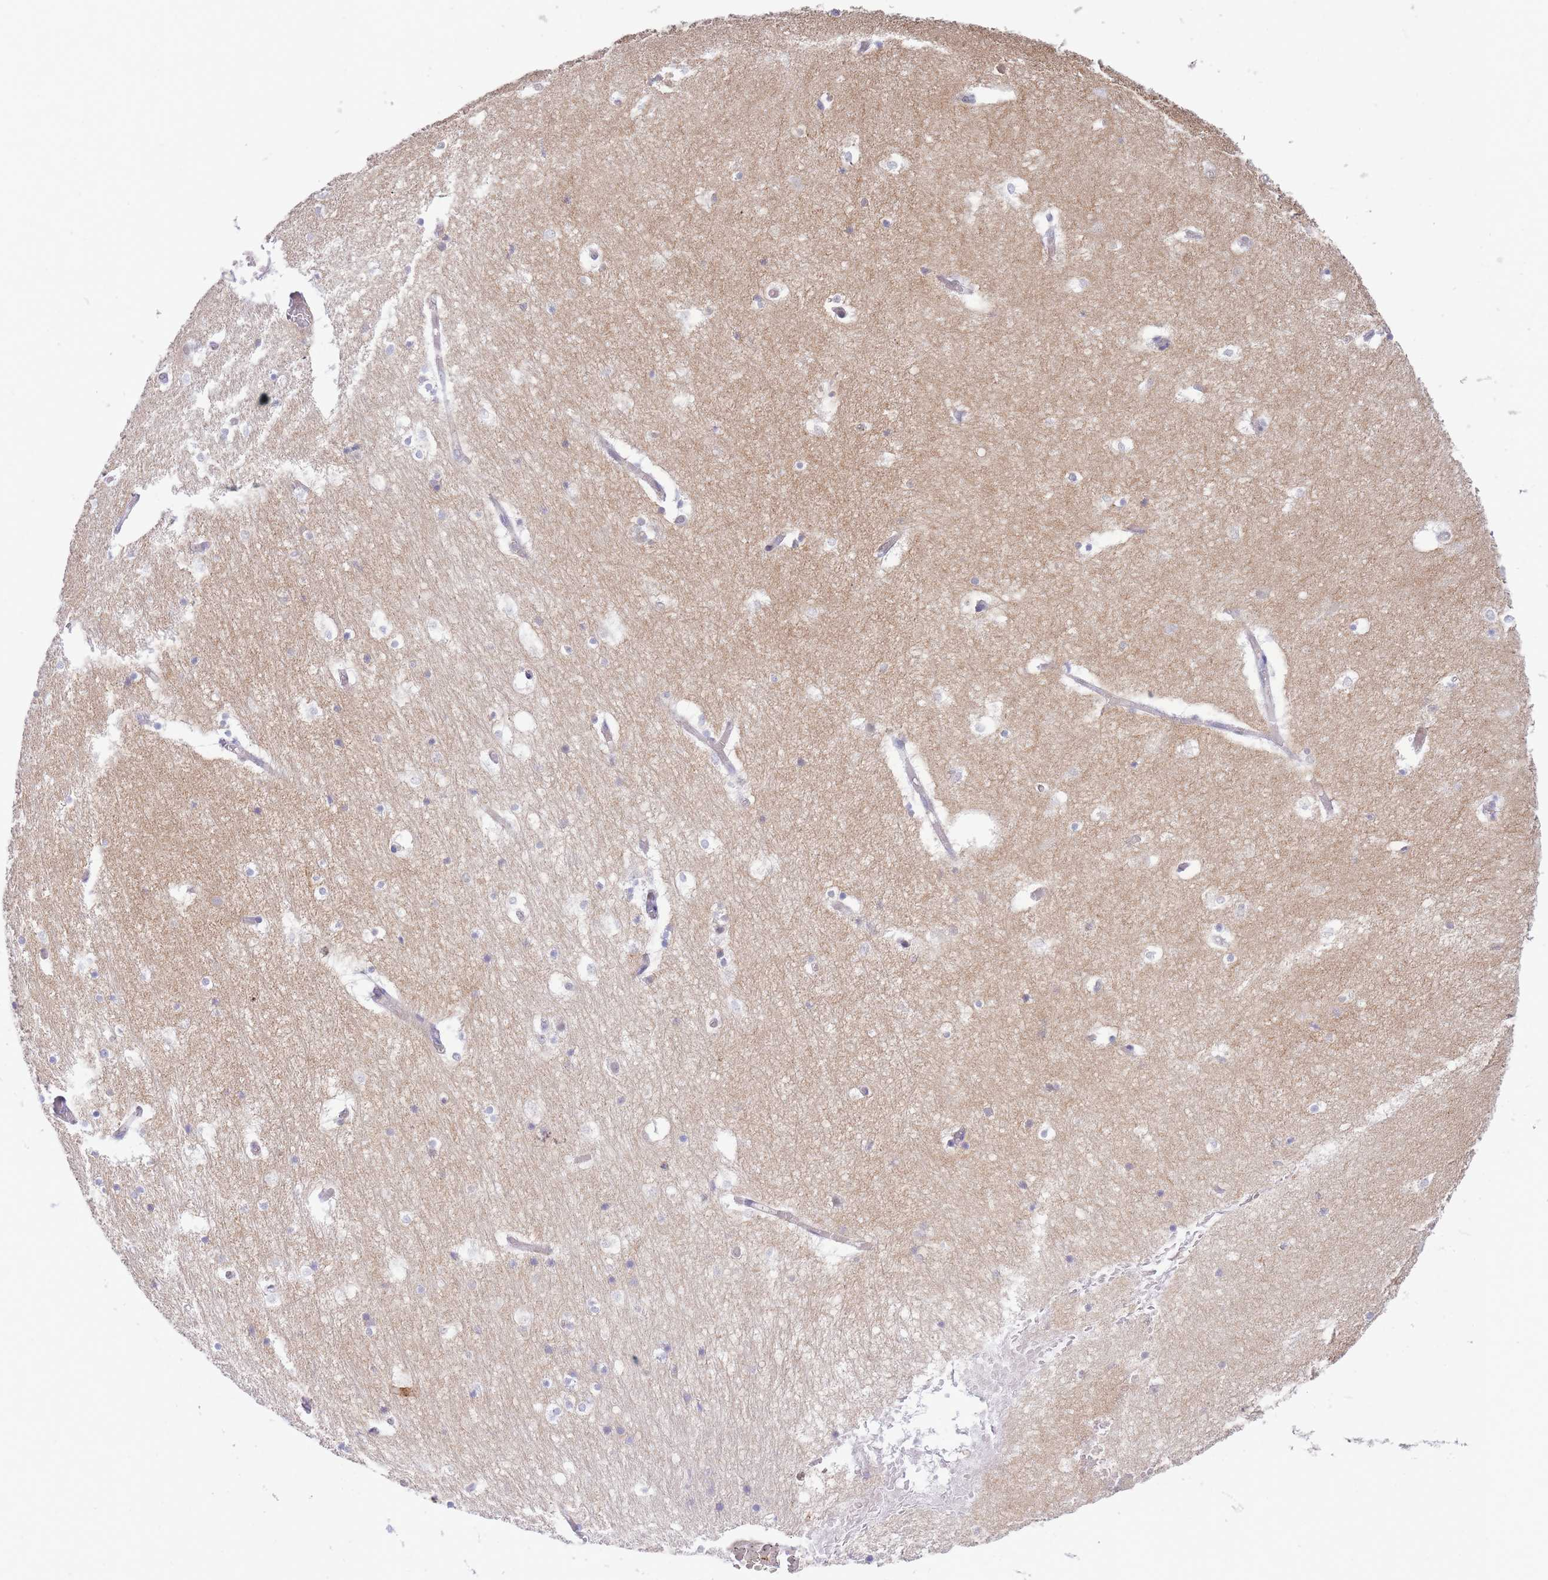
{"staining": {"intensity": "moderate", "quantity": "<25%", "location": "cytoplasmic/membranous"}, "tissue": "hippocampus", "cell_type": "Glial cells", "image_type": "normal", "snomed": [{"axis": "morphology", "description": "Normal tissue, NOS"}, {"axis": "topography", "description": "Hippocampus"}], "caption": "This is a micrograph of immunohistochemistry staining of unremarkable hippocampus, which shows moderate expression in the cytoplasmic/membranous of glial cells.", "gene": "APOL4", "patient": {"sex": "female", "age": 52}}